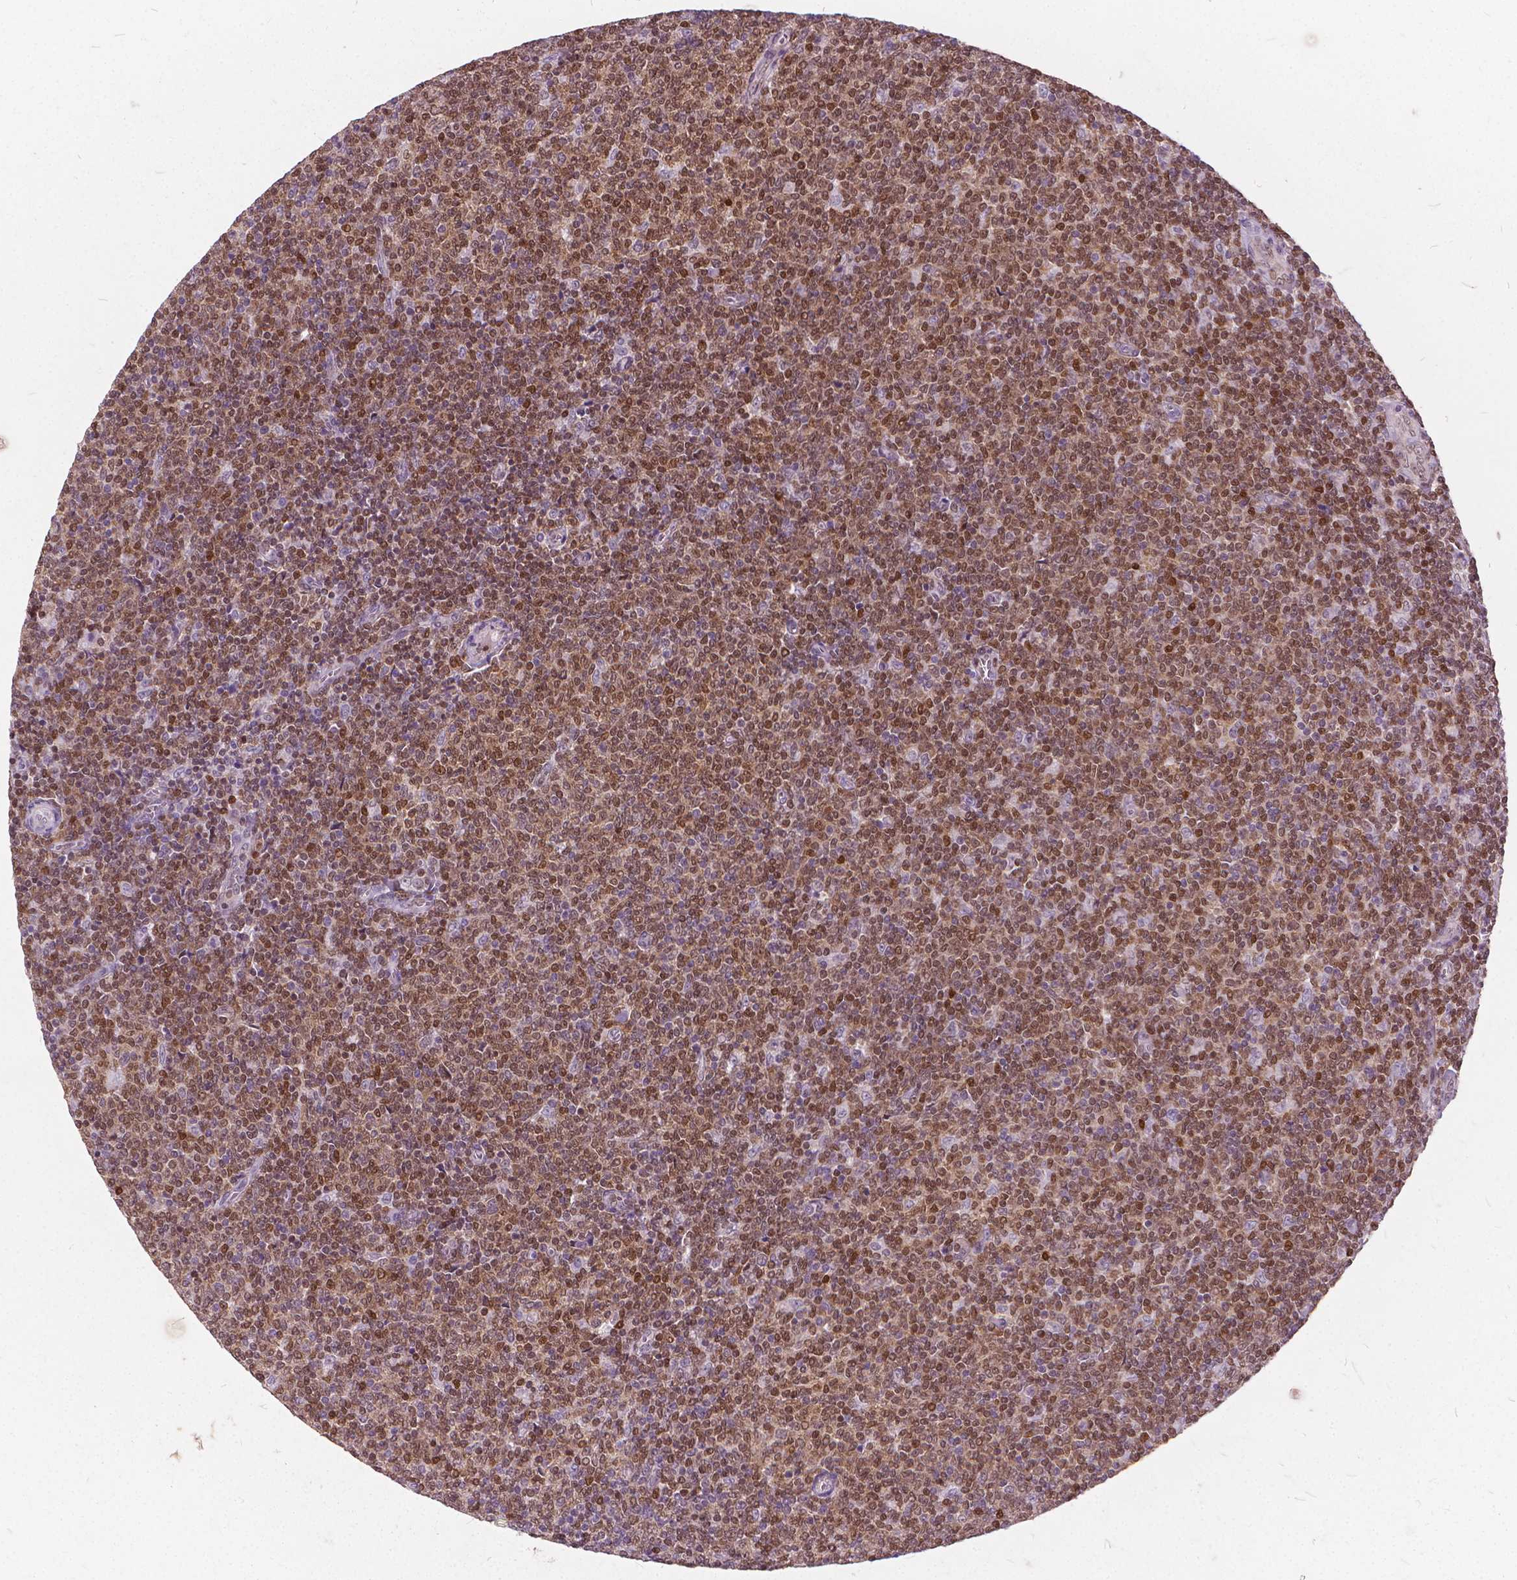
{"staining": {"intensity": "moderate", "quantity": ">75%", "location": "nuclear"}, "tissue": "lymphoma", "cell_type": "Tumor cells", "image_type": "cancer", "snomed": [{"axis": "morphology", "description": "Malignant lymphoma, non-Hodgkin's type, Low grade"}, {"axis": "topography", "description": "Lymph node"}], "caption": "Low-grade malignant lymphoma, non-Hodgkin's type was stained to show a protein in brown. There is medium levels of moderate nuclear expression in about >75% of tumor cells.", "gene": "STAT5B", "patient": {"sex": "male", "age": 52}}